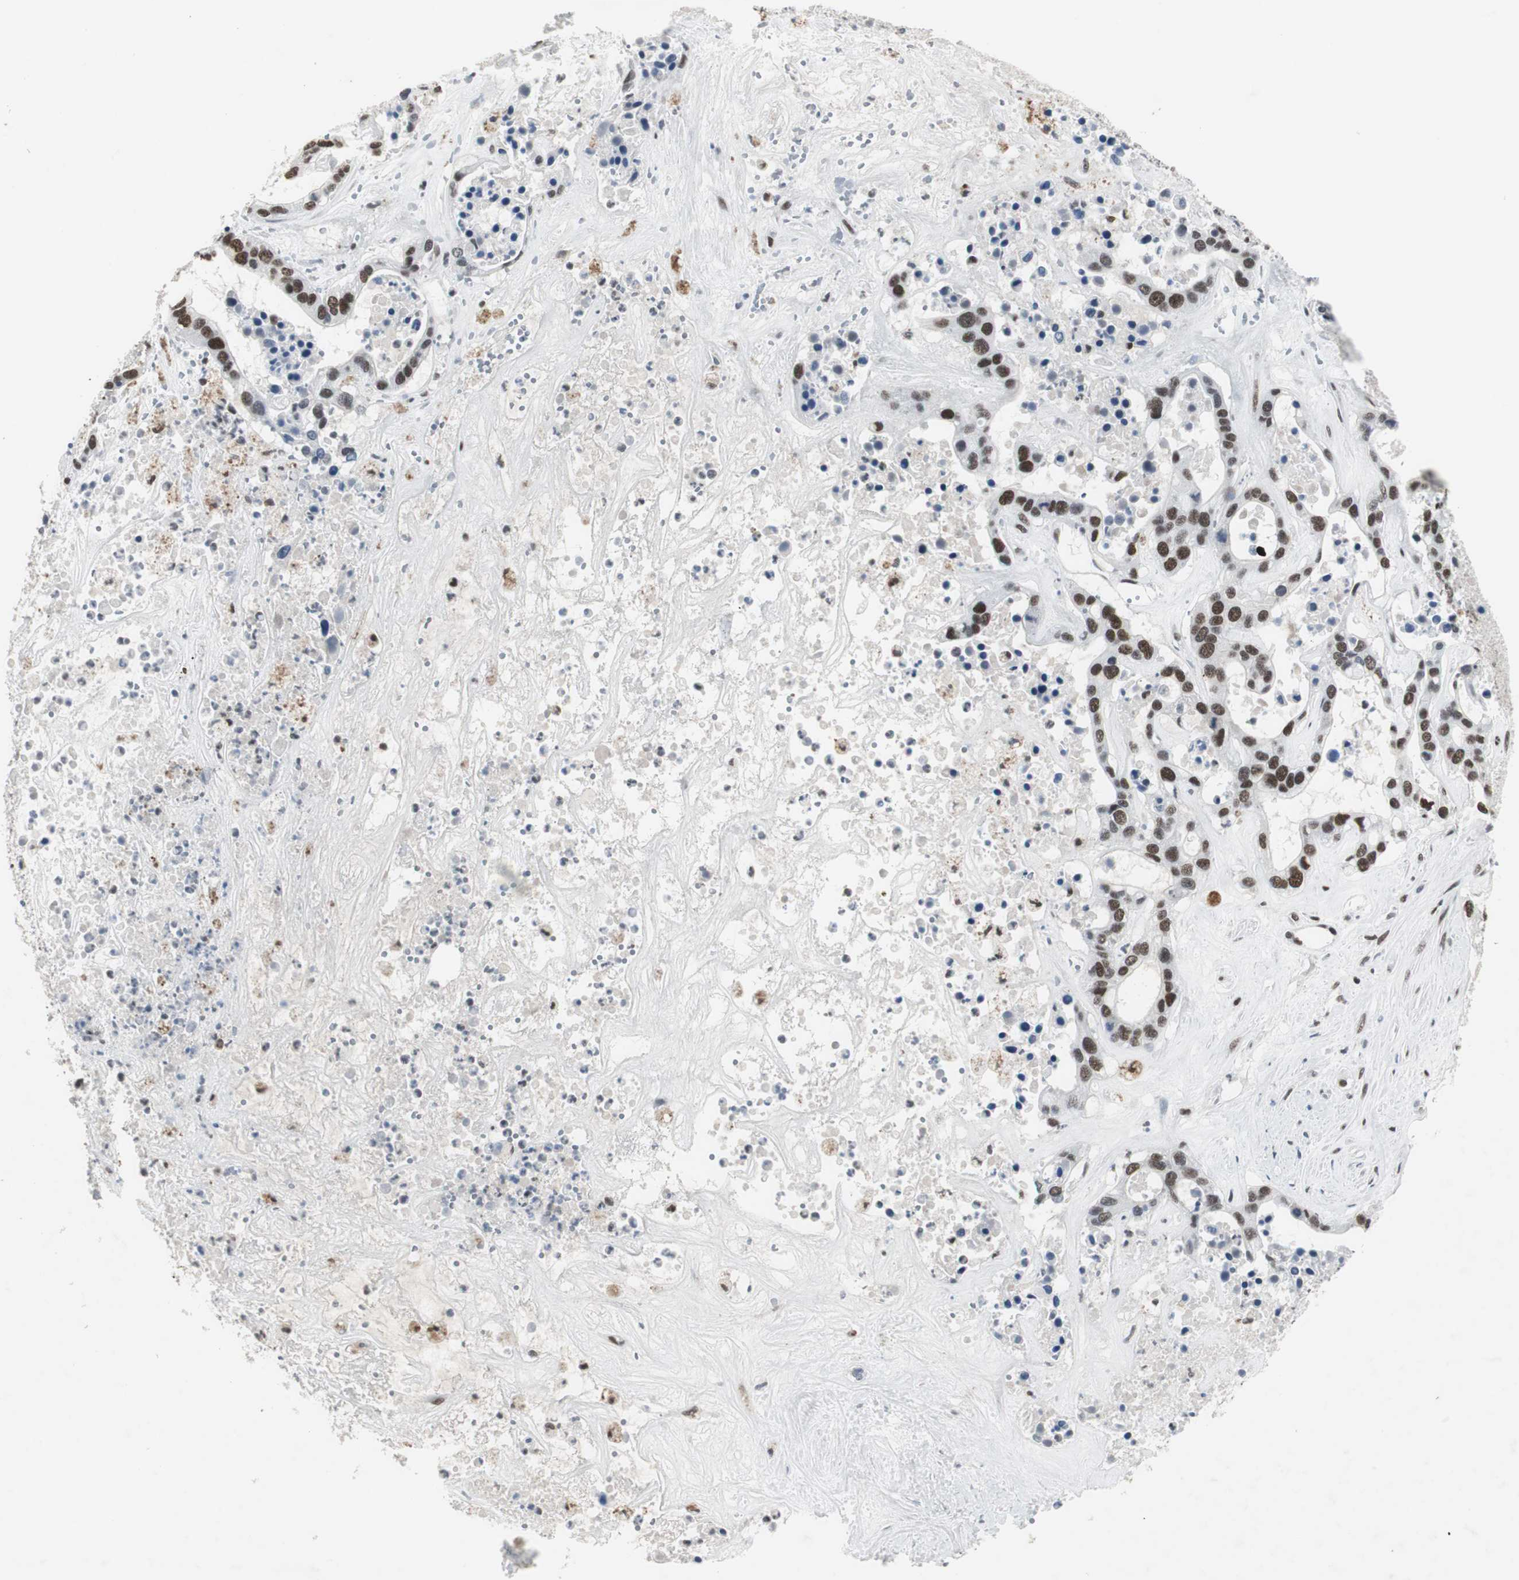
{"staining": {"intensity": "moderate", "quantity": ">75%", "location": "nuclear"}, "tissue": "liver cancer", "cell_type": "Tumor cells", "image_type": "cancer", "snomed": [{"axis": "morphology", "description": "Cholangiocarcinoma"}, {"axis": "topography", "description": "Liver"}], "caption": "Immunohistochemistry (IHC) (DAB) staining of human liver cancer (cholangiocarcinoma) reveals moderate nuclear protein expression in about >75% of tumor cells.", "gene": "RAD9A", "patient": {"sex": "female", "age": 65}}